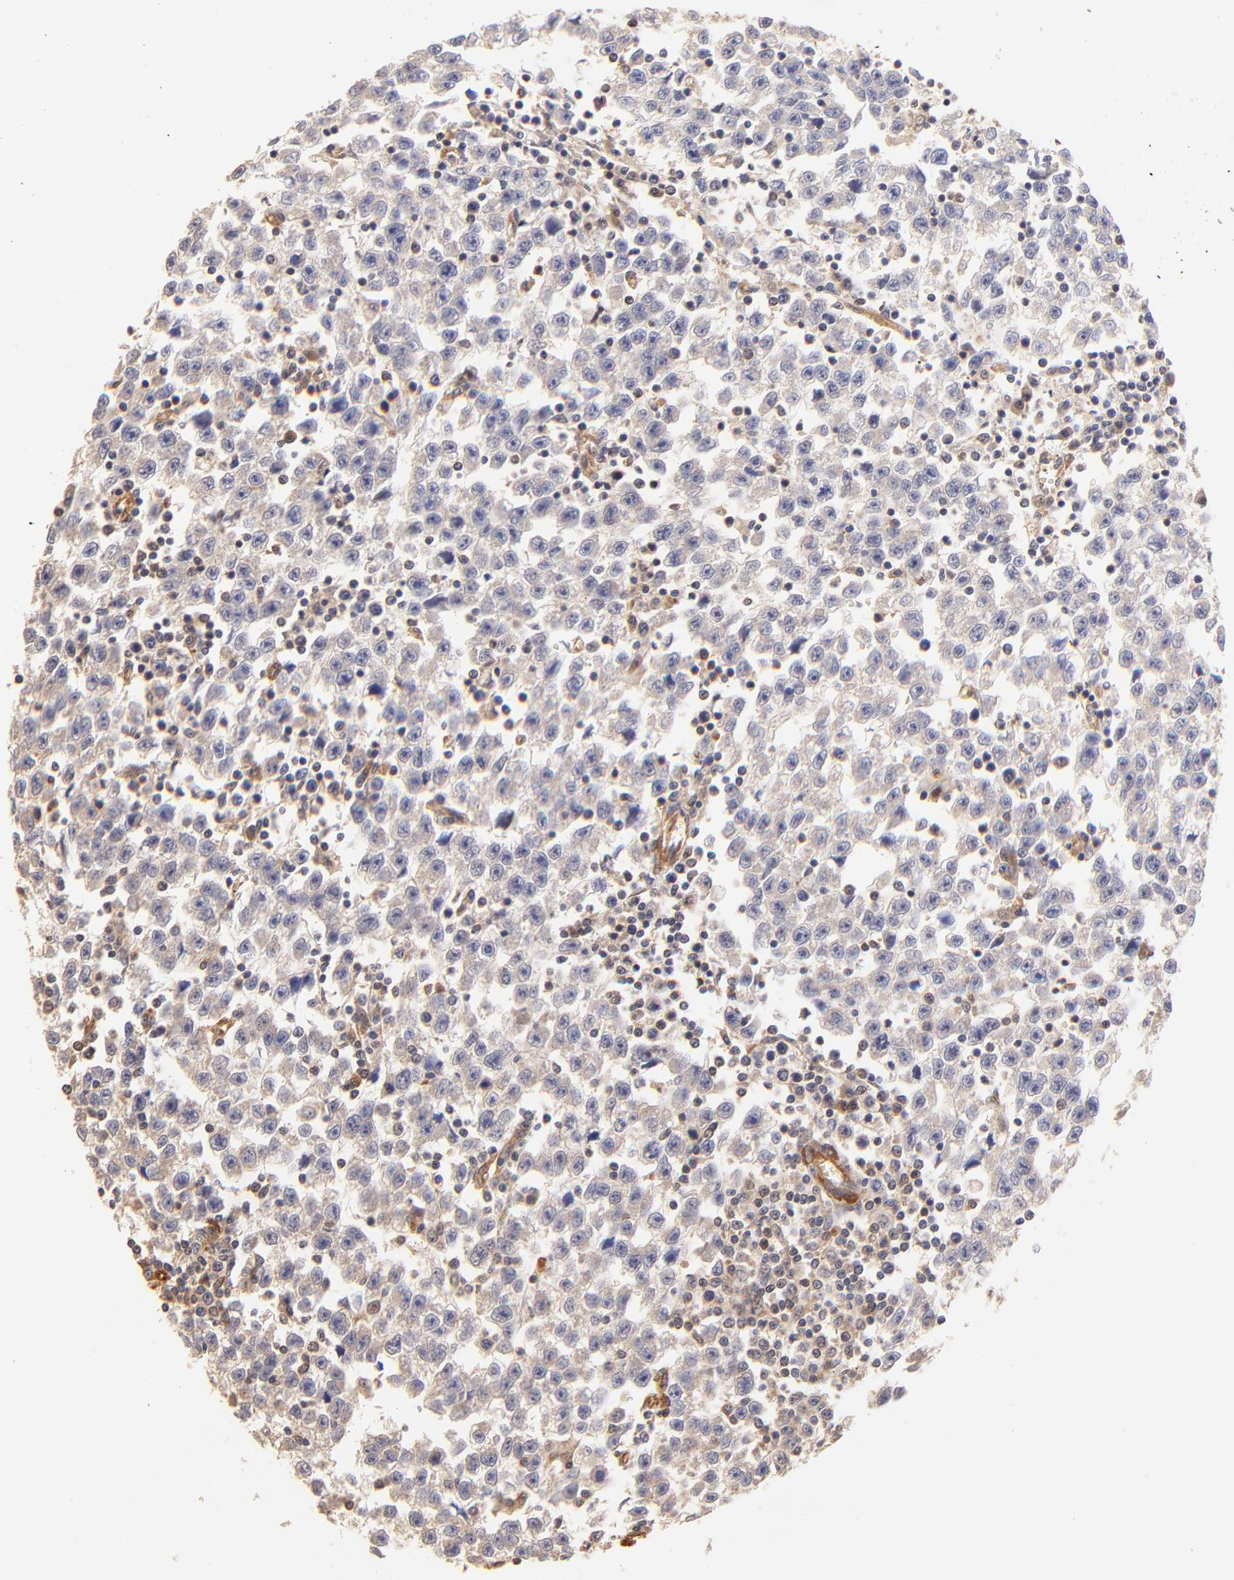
{"staining": {"intensity": "weak", "quantity": ">75%", "location": "cytoplasmic/membranous"}, "tissue": "testis cancer", "cell_type": "Tumor cells", "image_type": "cancer", "snomed": [{"axis": "morphology", "description": "Seminoma, NOS"}, {"axis": "topography", "description": "Testis"}], "caption": "DAB (3,3'-diaminobenzidine) immunohistochemical staining of human seminoma (testis) shows weak cytoplasmic/membranous protein staining in about >75% of tumor cells. The protein is stained brown, and the nuclei are stained in blue (DAB (3,3'-diaminobenzidine) IHC with brightfield microscopy, high magnification).", "gene": "TNFAIP3", "patient": {"sex": "male", "age": 35}}